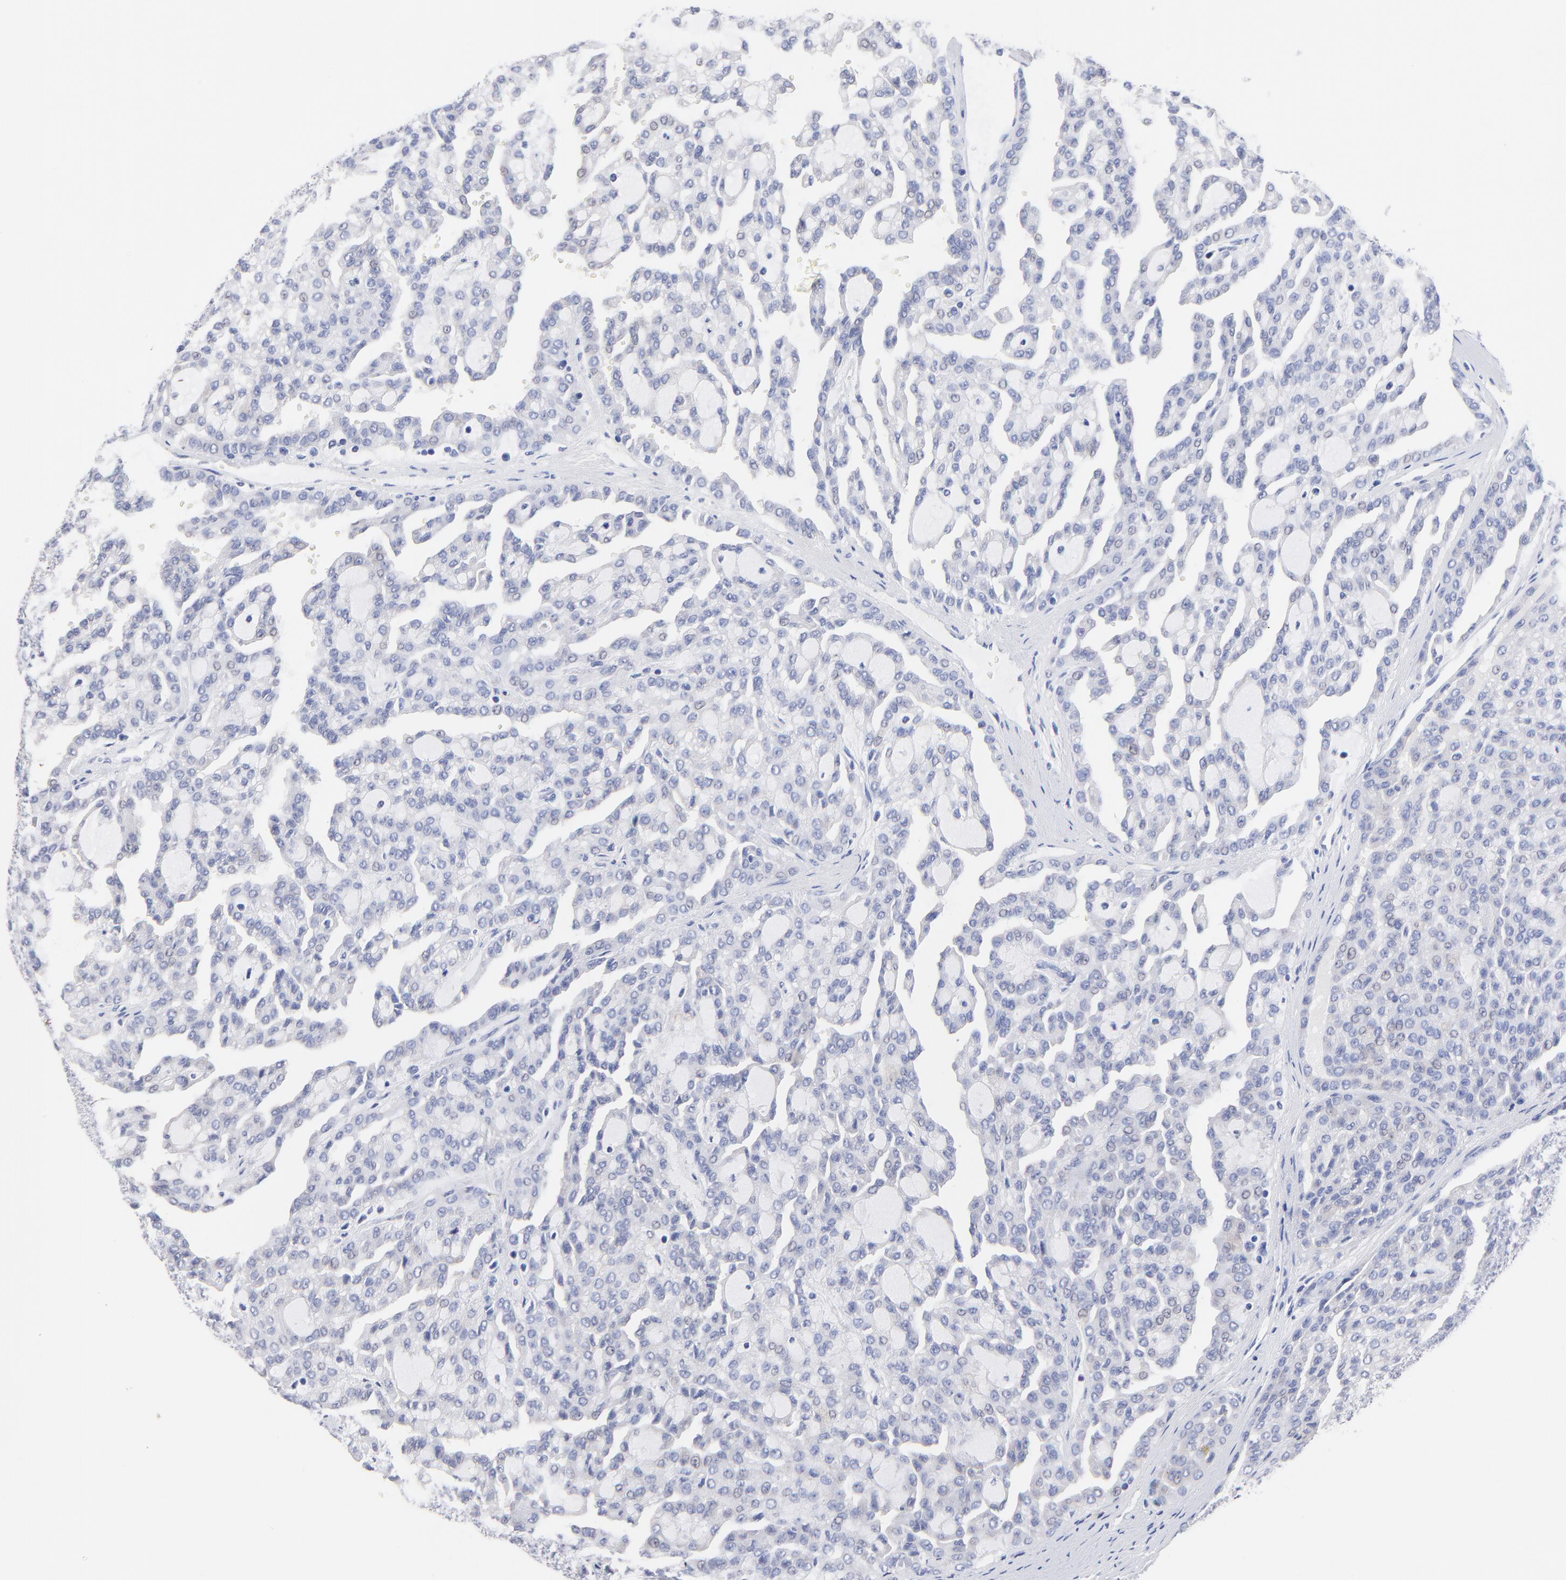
{"staining": {"intensity": "negative", "quantity": "none", "location": "none"}, "tissue": "renal cancer", "cell_type": "Tumor cells", "image_type": "cancer", "snomed": [{"axis": "morphology", "description": "Adenocarcinoma, NOS"}, {"axis": "topography", "description": "Kidney"}], "caption": "Renal adenocarcinoma stained for a protein using immunohistochemistry demonstrates no expression tumor cells.", "gene": "LAX1", "patient": {"sex": "male", "age": 63}}